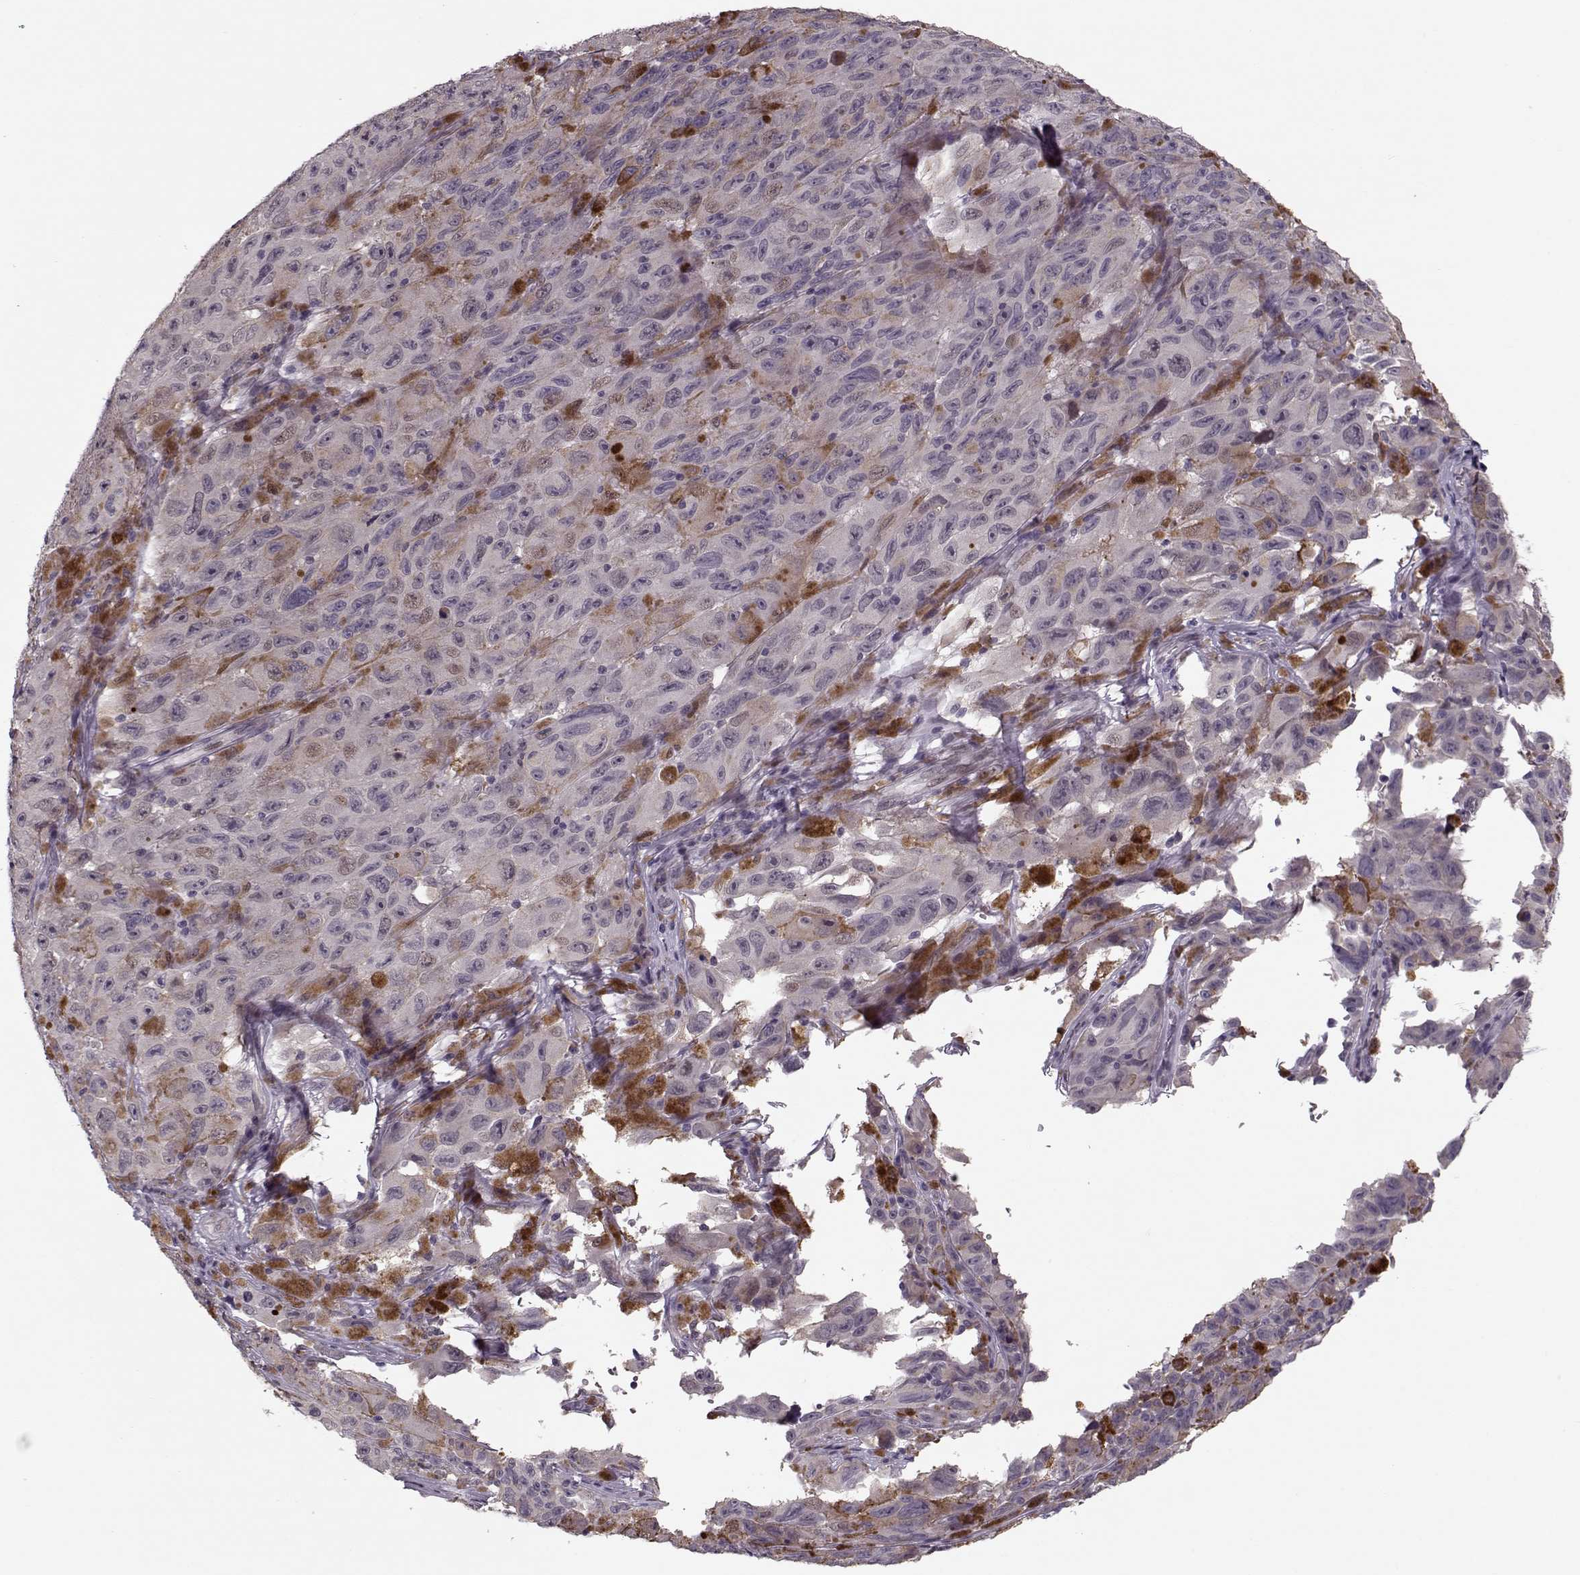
{"staining": {"intensity": "negative", "quantity": "none", "location": "none"}, "tissue": "melanoma", "cell_type": "Tumor cells", "image_type": "cancer", "snomed": [{"axis": "morphology", "description": "Malignant melanoma, NOS"}, {"axis": "topography", "description": "Vulva, labia, clitoris and Bartholin´s gland, NO"}], "caption": "There is no significant expression in tumor cells of malignant melanoma.", "gene": "DNAI3", "patient": {"sex": "female", "age": 75}}